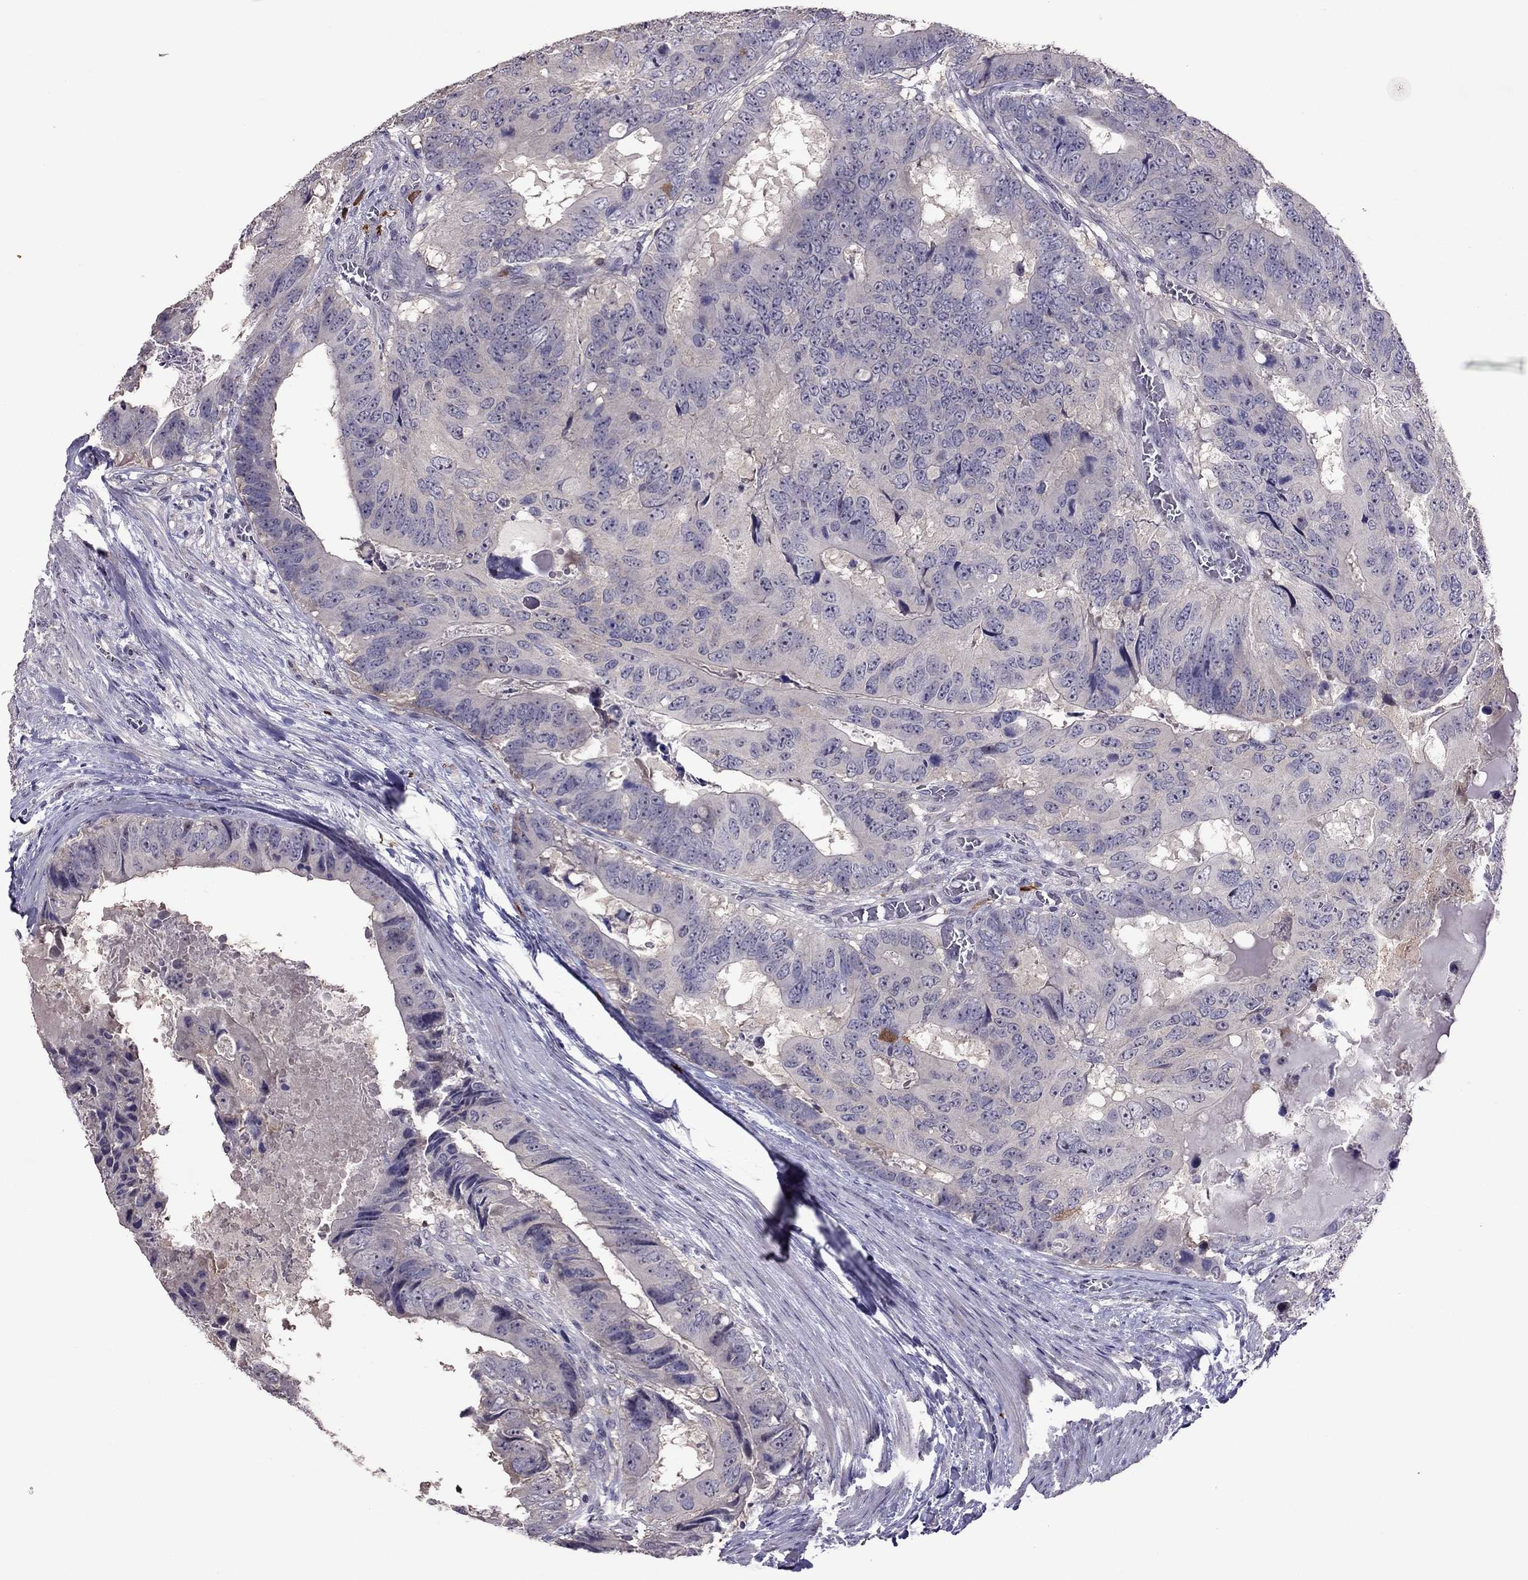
{"staining": {"intensity": "negative", "quantity": "none", "location": "none"}, "tissue": "colorectal cancer", "cell_type": "Tumor cells", "image_type": "cancer", "snomed": [{"axis": "morphology", "description": "Adenocarcinoma, NOS"}, {"axis": "topography", "description": "Colon"}], "caption": "The immunohistochemistry (IHC) histopathology image has no significant positivity in tumor cells of colorectal cancer (adenocarcinoma) tissue.", "gene": "LRRC46", "patient": {"sex": "male", "age": 79}}